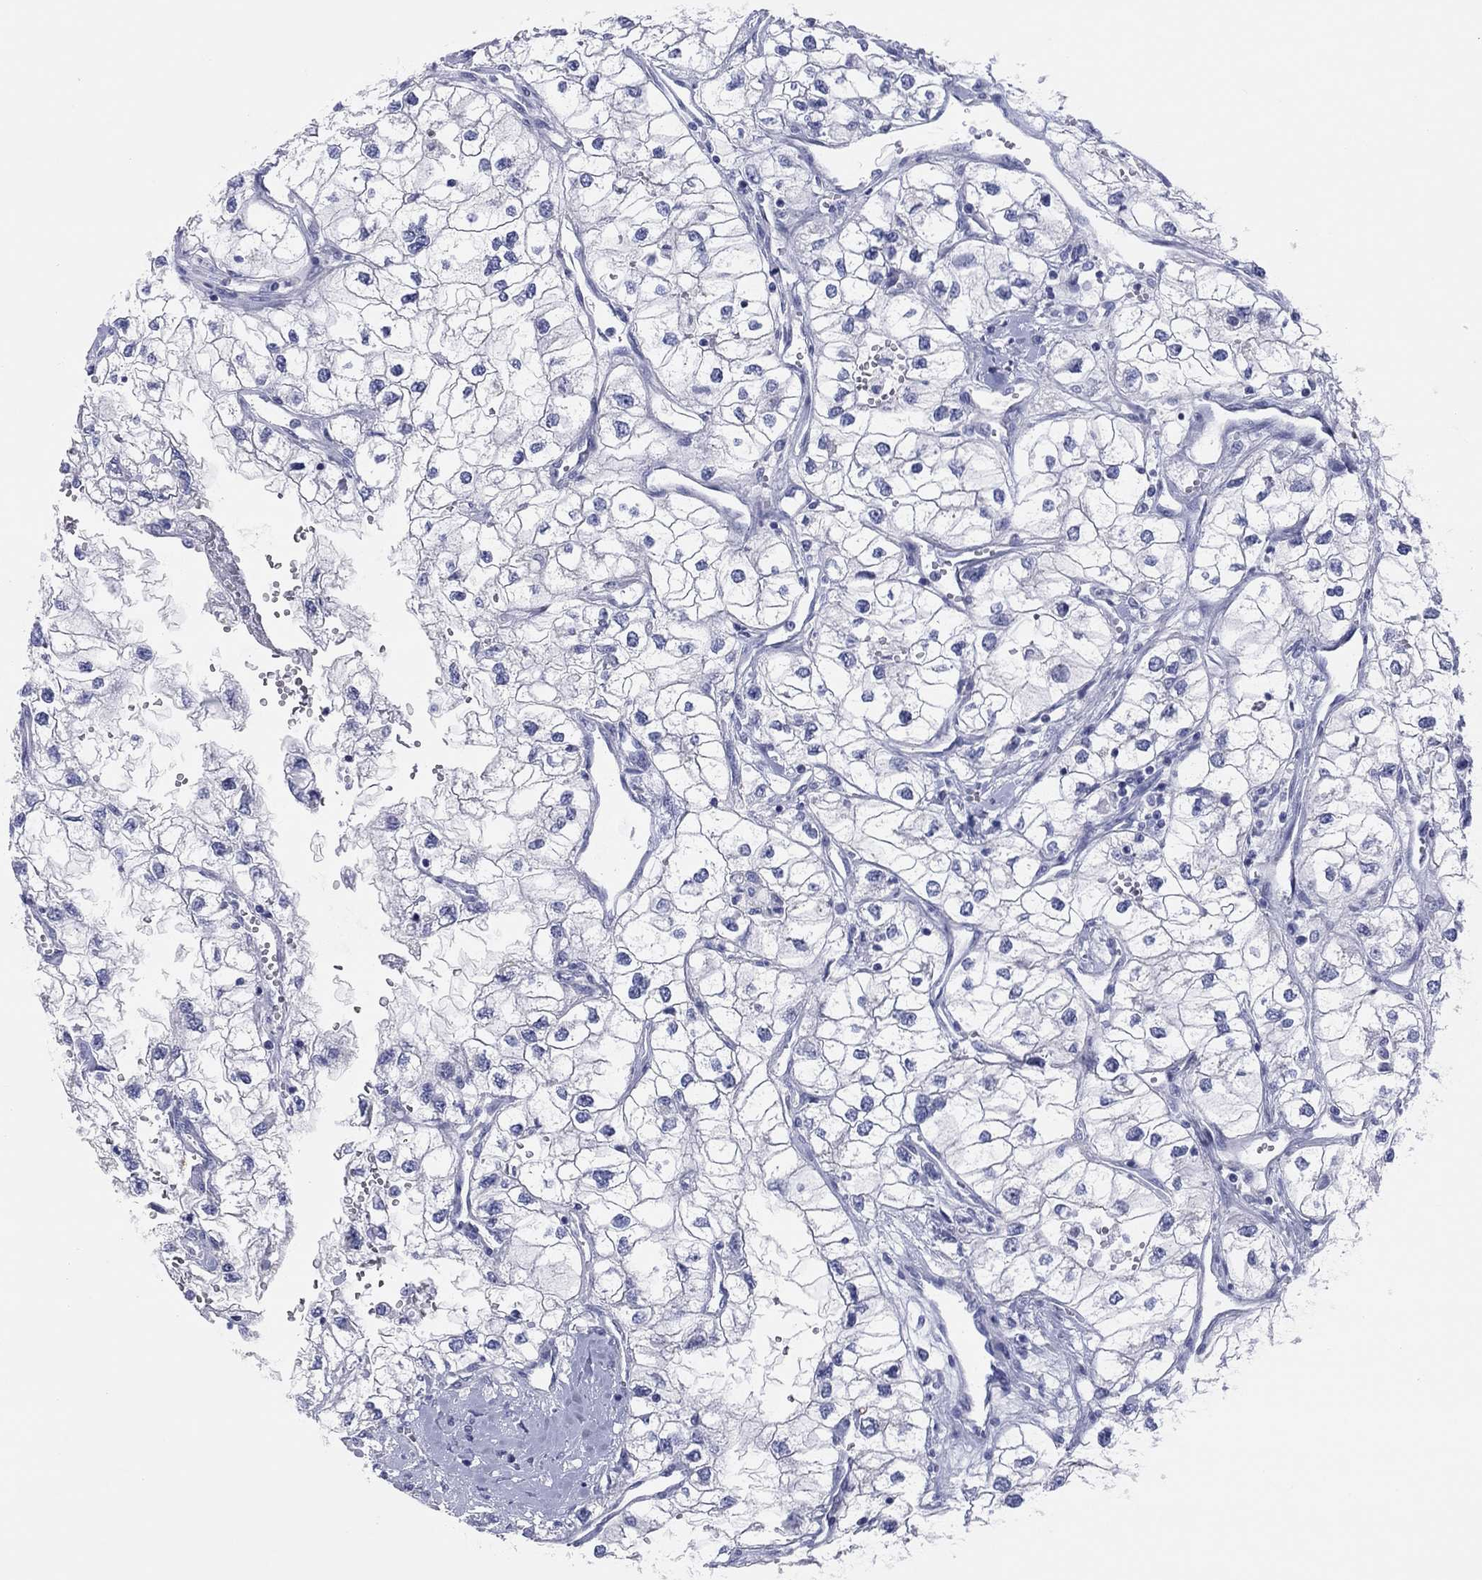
{"staining": {"intensity": "negative", "quantity": "none", "location": "none"}, "tissue": "renal cancer", "cell_type": "Tumor cells", "image_type": "cancer", "snomed": [{"axis": "morphology", "description": "Adenocarcinoma, NOS"}, {"axis": "topography", "description": "Kidney"}], "caption": "The photomicrograph shows no significant expression in tumor cells of renal adenocarcinoma. Nuclei are stained in blue.", "gene": "CPNE6", "patient": {"sex": "male", "age": 59}}